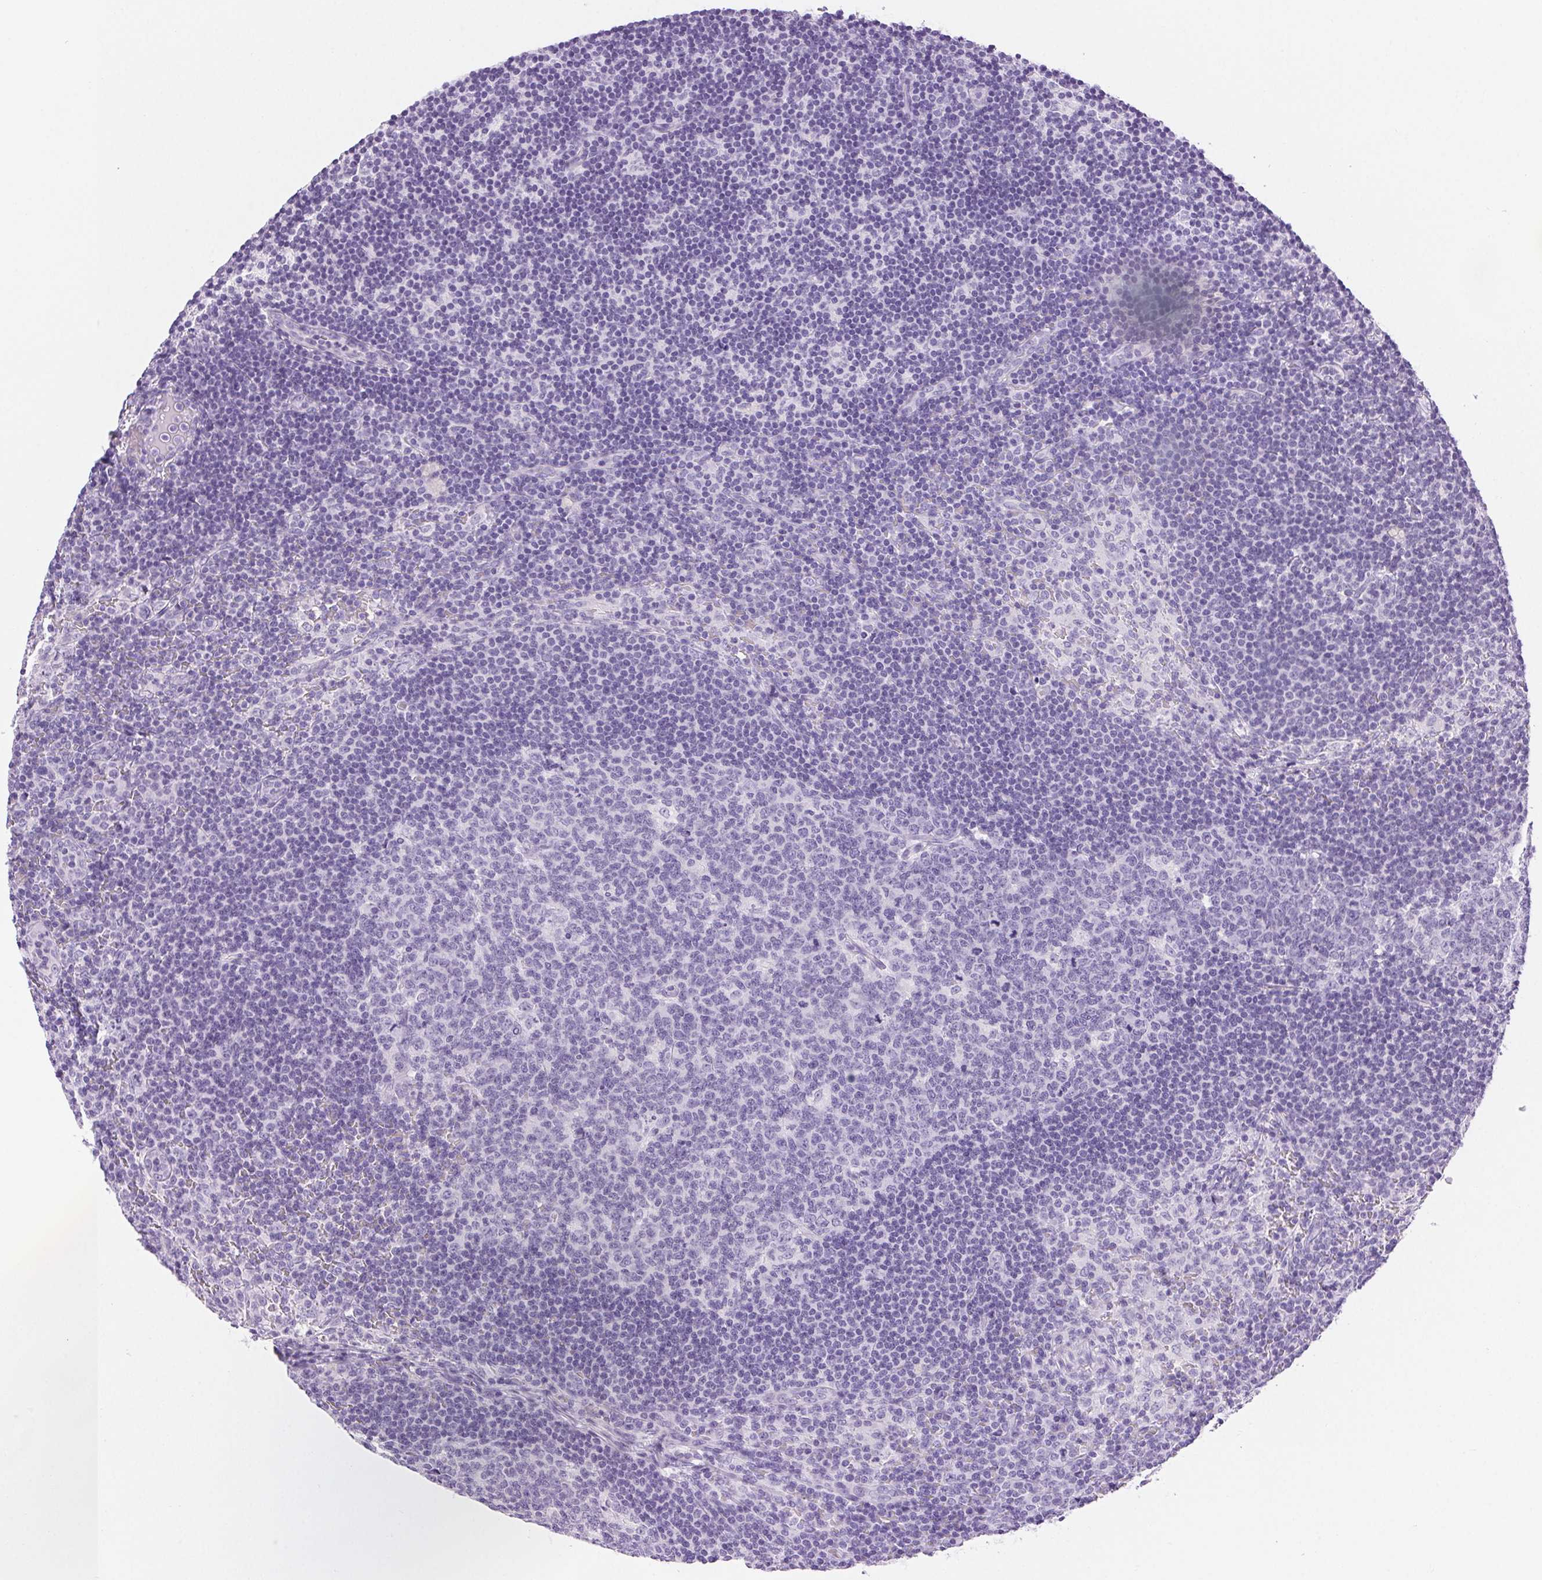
{"staining": {"intensity": "negative", "quantity": "none", "location": "none"}, "tissue": "lymph node", "cell_type": "Germinal center cells", "image_type": "normal", "snomed": [{"axis": "morphology", "description": "Normal tissue, NOS"}, {"axis": "topography", "description": "Lymph node"}], "caption": "An immunohistochemistry (IHC) photomicrograph of unremarkable lymph node is shown. There is no staining in germinal center cells of lymph node. (DAB (3,3'-diaminobenzidine) immunohistochemistry (IHC) visualized using brightfield microscopy, high magnification).", "gene": "CLDN16", "patient": {"sex": "female", "age": 41}}